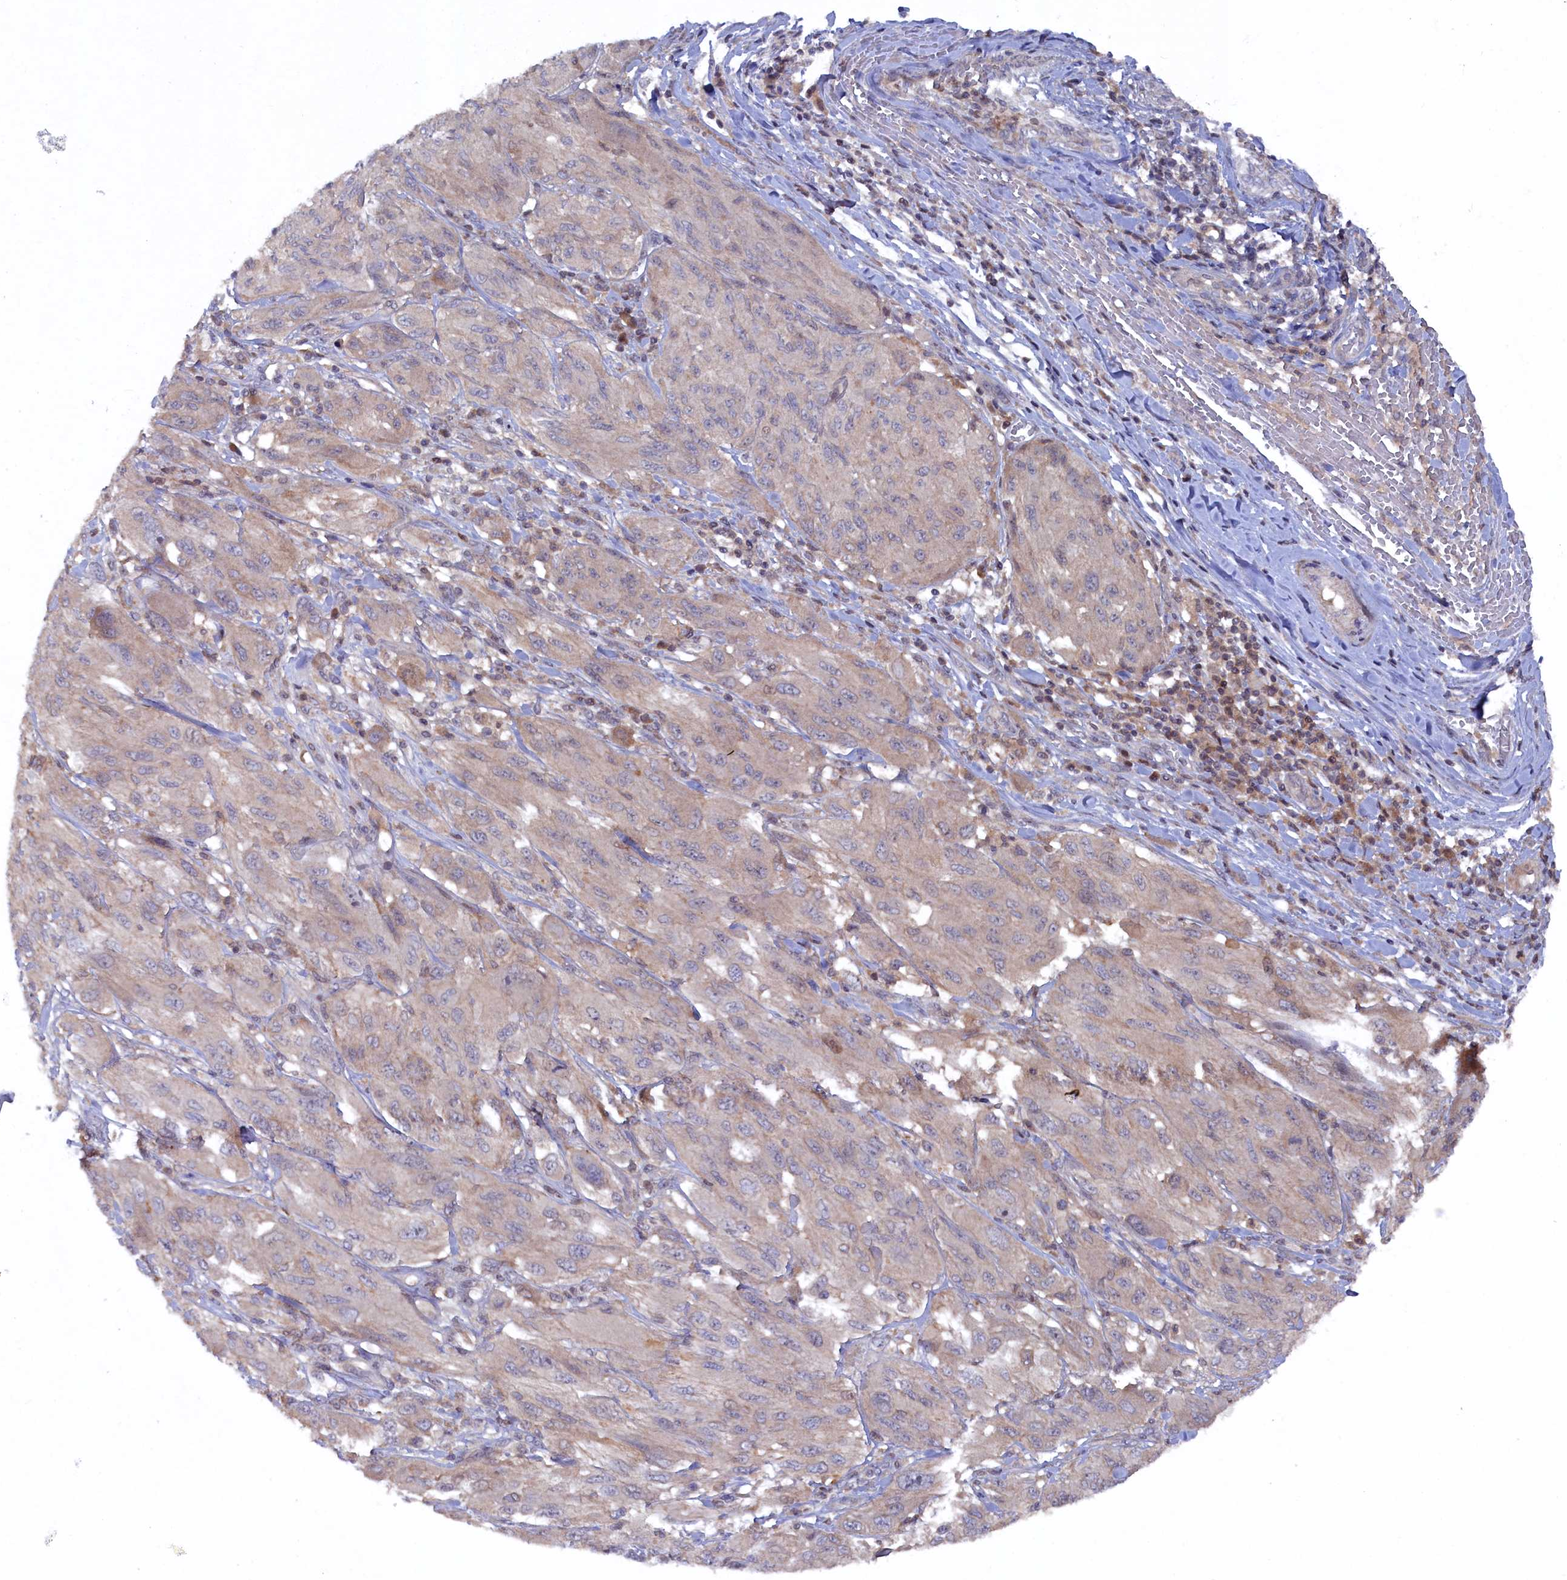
{"staining": {"intensity": "weak", "quantity": "25%-75%", "location": "cytoplasmic/membranous"}, "tissue": "melanoma", "cell_type": "Tumor cells", "image_type": "cancer", "snomed": [{"axis": "morphology", "description": "Malignant melanoma, NOS"}, {"axis": "topography", "description": "Skin"}], "caption": "Immunohistochemistry (IHC) (DAB) staining of melanoma shows weak cytoplasmic/membranous protein expression in about 25%-75% of tumor cells.", "gene": "TMC5", "patient": {"sex": "female", "age": 91}}